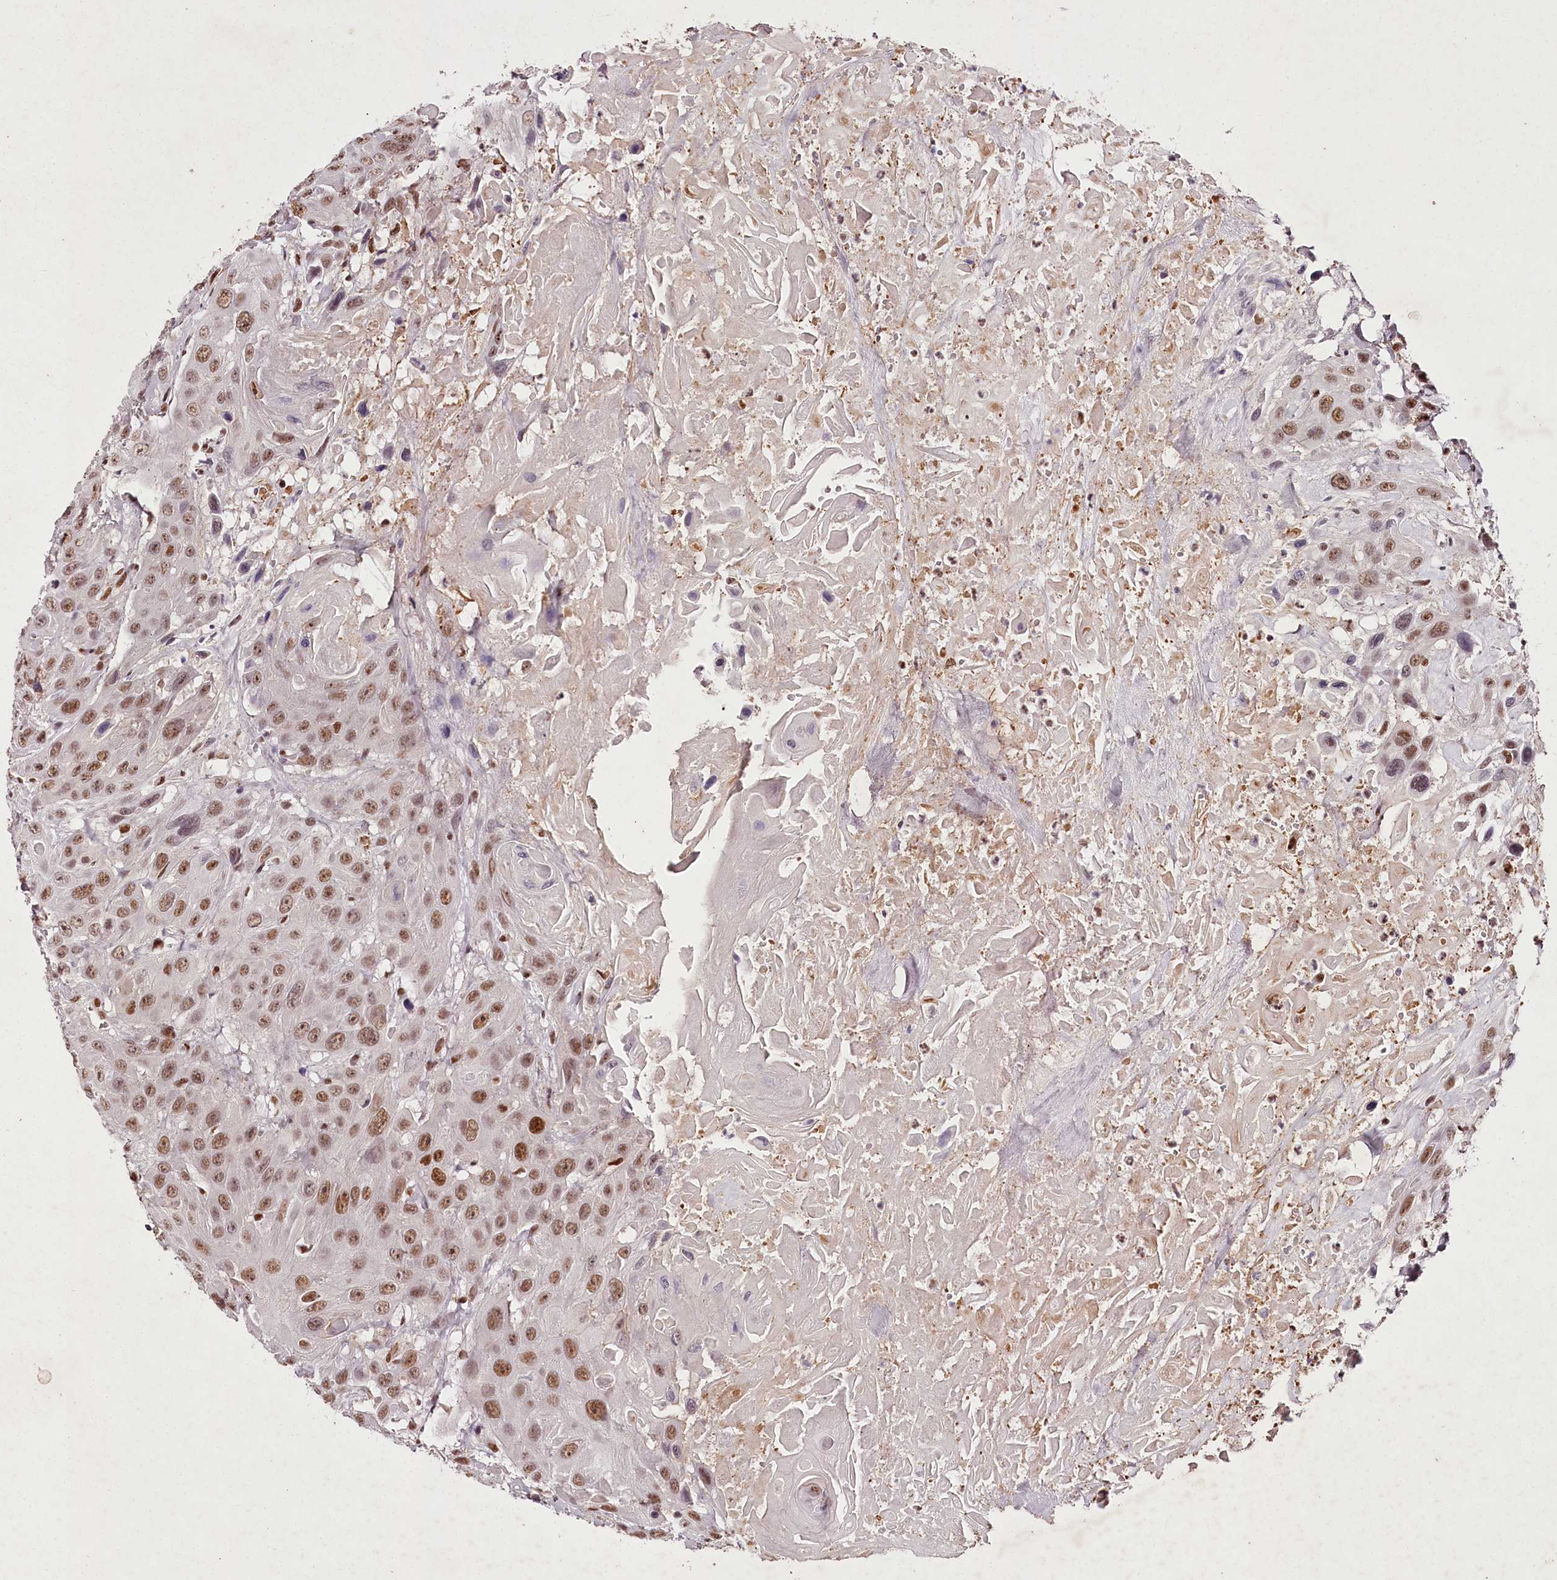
{"staining": {"intensity": "moderate", "quantity": ">75%", "location": "nuclear"}, "tissue": "head and neck cancer", "cell_type": "Tumor cells", "image_type": "cancer", "snomed": [{"axis": "morphology", "description": "Squamous cell carcinoma, NOS"}, {"axis": "topography", "description": "Head-Neck"}], "caption": "This histopathology image displays immunohistochemistry staining of head and neck squamous cell carcinoma, with medium moderate nuclear expression in about >75% of tumor cells.", "gene": "PSPC1", "patient": {"sex": "male", "age": 81}}